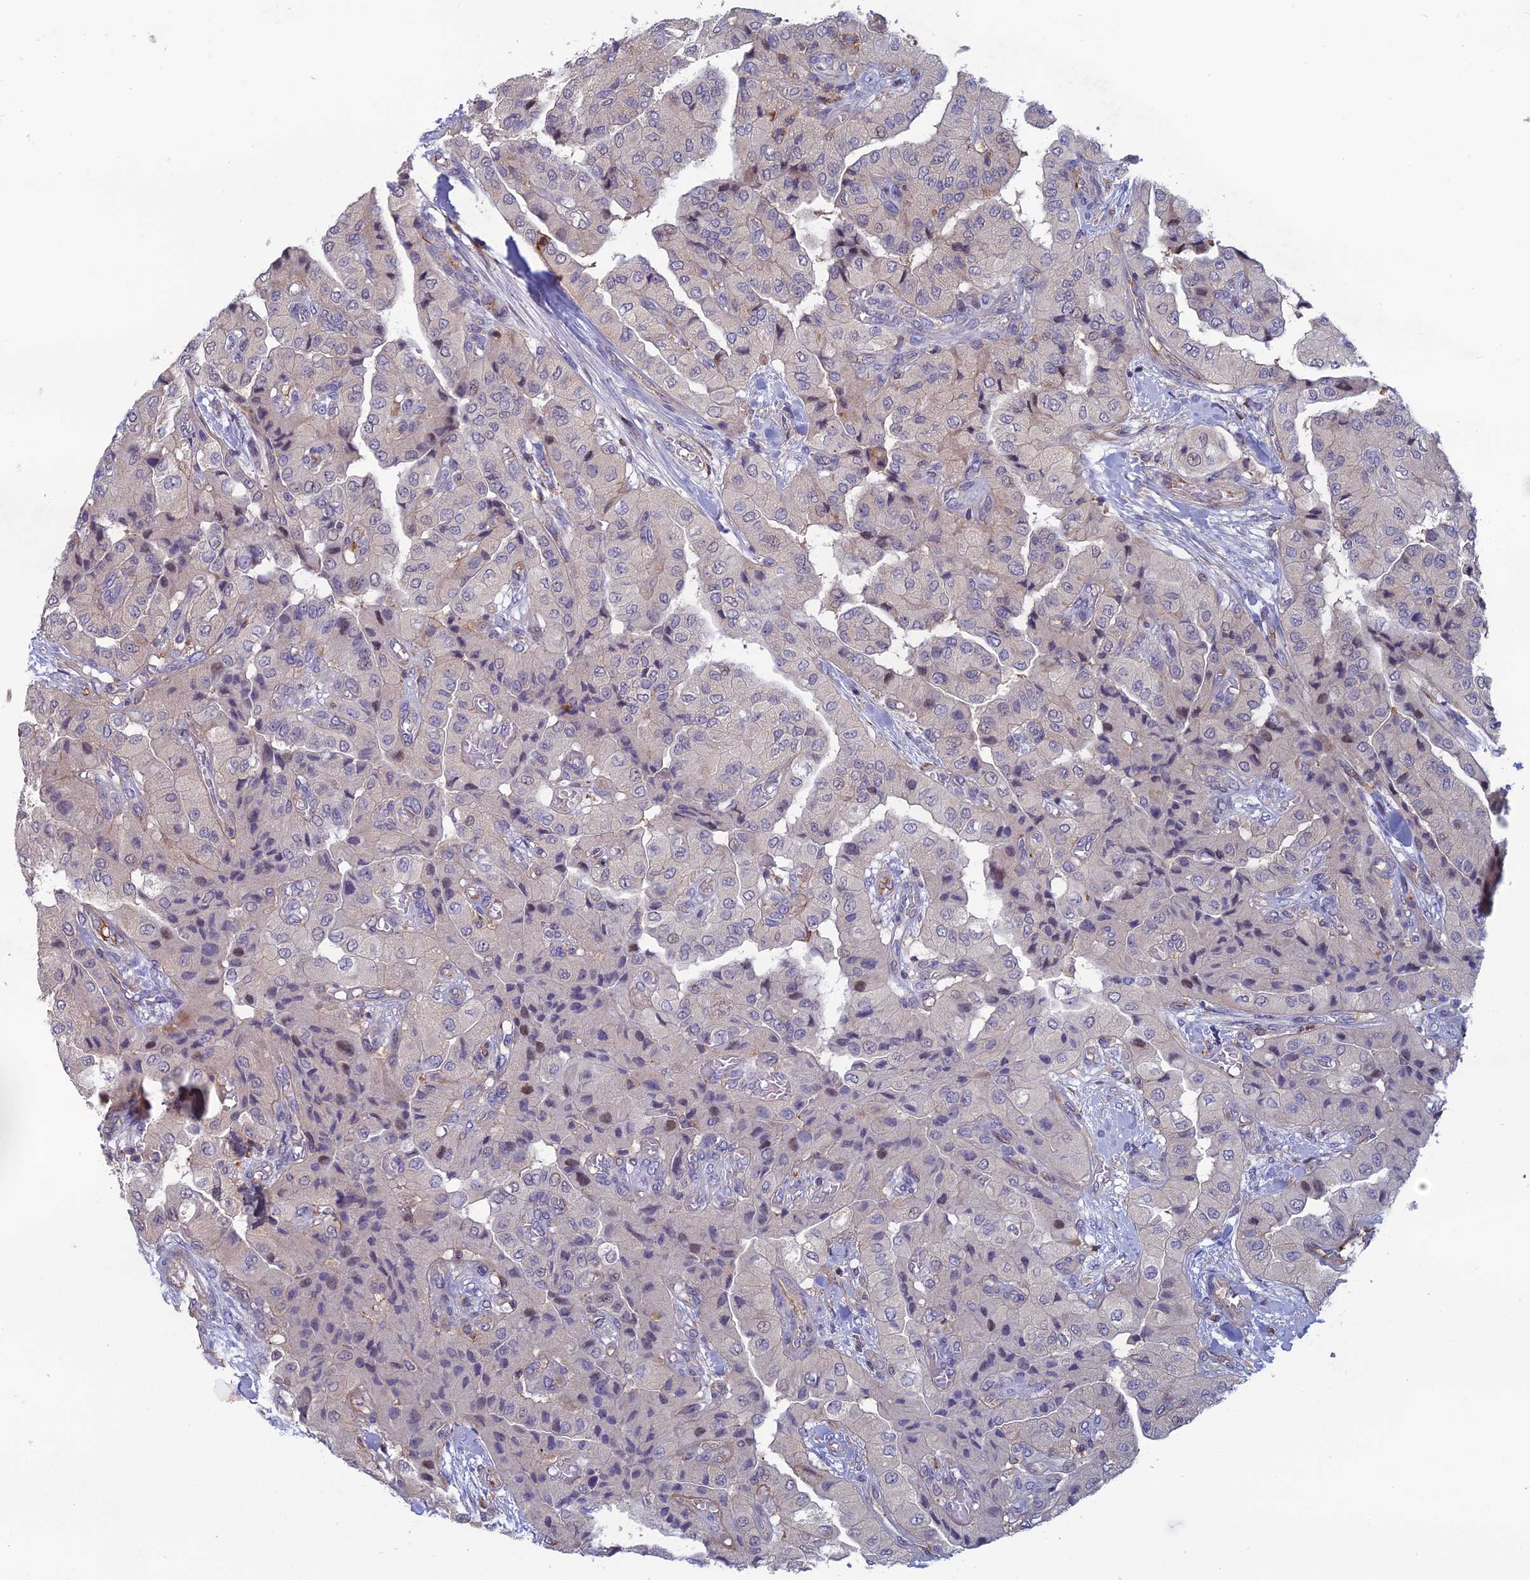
{"staining": {"intensity": "negative", "quantity": "none", "location": "none"}, "tissue": "head and neck cancer", "cell_type": "Tumor cells", "image_type": "cancer", "snomed": [{"axis": "morphology", "description": "Adenocarcinoma, NOS"}, {"axis": "topography", "description": "Head-Neck"}], "caption": "IHC histopathology image of neoplastic tissue: human adenocarcinoma (head and neck) stained with DAB (3,3'-diaminobenzidine) demonstrates no significant protein positivity in tumor cells.", "gene": "C15orf62", "patient": {"sex": "male", "age": 66}}